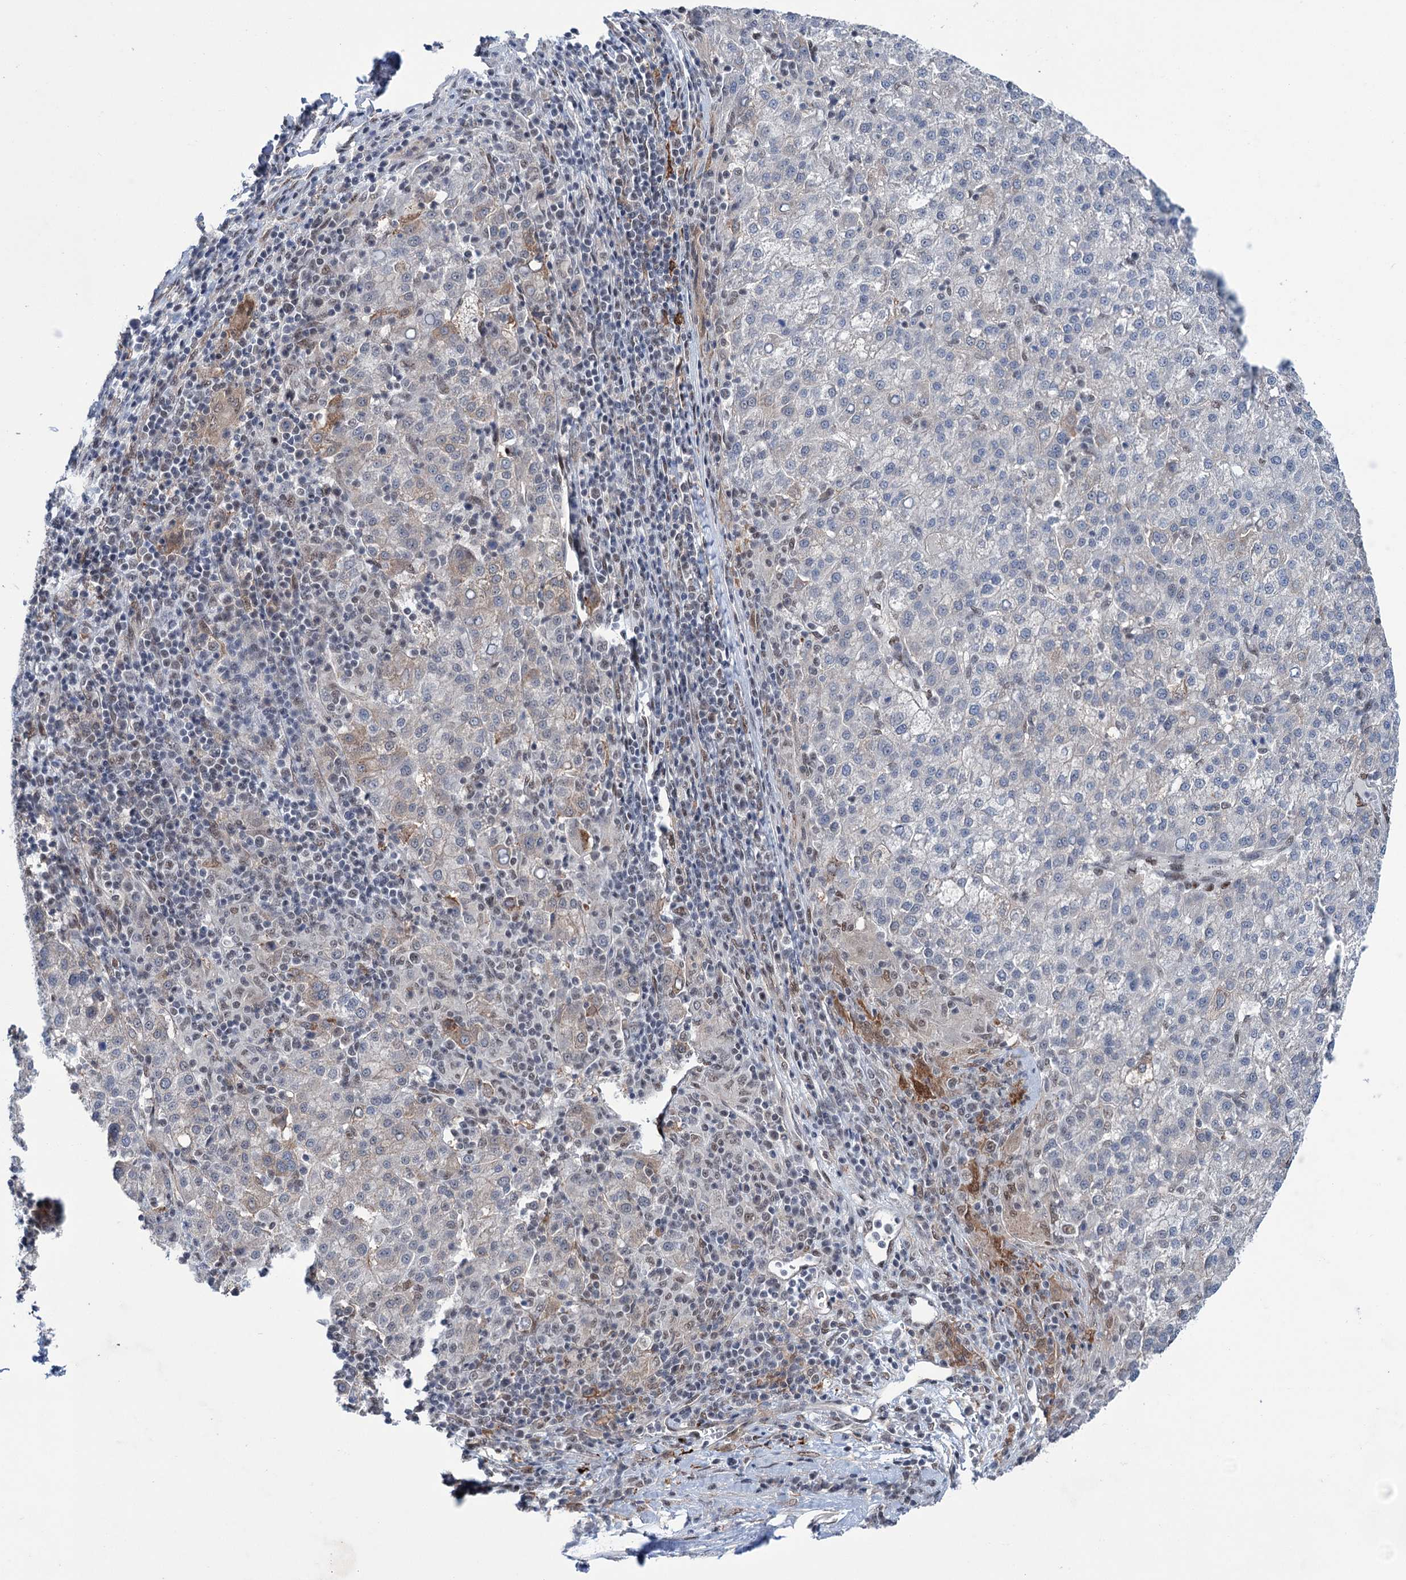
{"staining": {"intensity": "negative", "quantity": "none", "location": "none"}, "tissue": "liver cancer", "cell_type": "Tumor cells", "image_type": "cancer", "snomed": [{"axis": "morphology", "description": "Carcinoma, Hepatocellular, NOS"}, {"axis": "topography", "description": "Liver"}], "caption": "A high-resolution micrograph shows immunohistochemistry (IHC) staining of liver cancer, which displays no significant staining in tumor cells.", "gene": "FAM53A", "patient": {"sex": "female", "age": 58}}